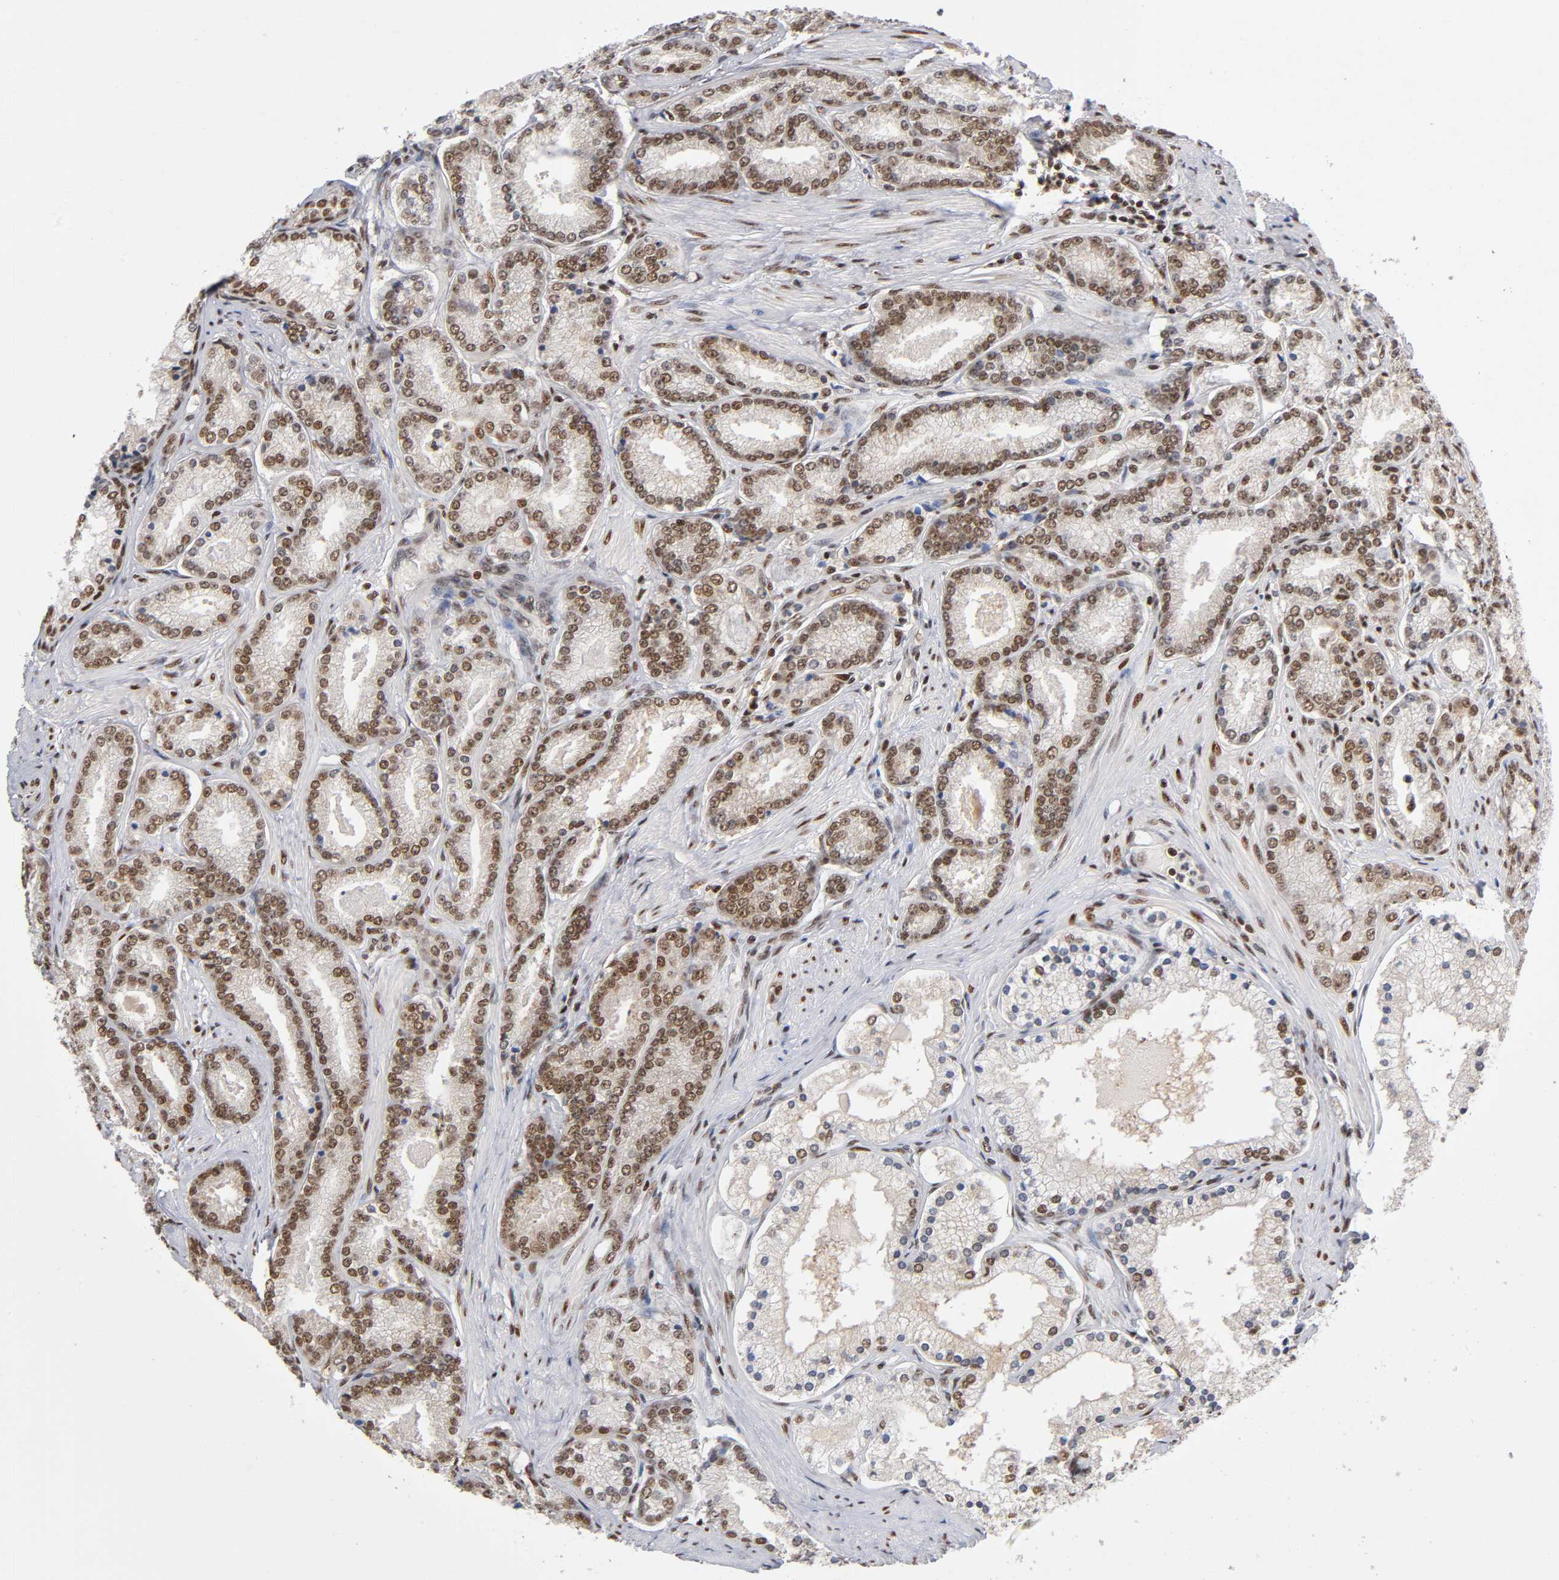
{"staining": {"intensity": "moderate", "quantity": ">75%", "location": "nuclear"}, "tissue": "prostate cancer", "cell_type": "Tumor cells", "image_type": "cancer", "snomed": [{"axis": "morphology", "description": "Adenocarcinoma, Low grade"}, {"axis": "topography", "description": "Prostate"}], "caption": "Human prostate cancer stained with a brown dye demonstrates moderate nuclear positive staining in approximately >75% of tumor cells.", "gene": "ILKAP", "patient": {"sex": "male", "age": 71}}